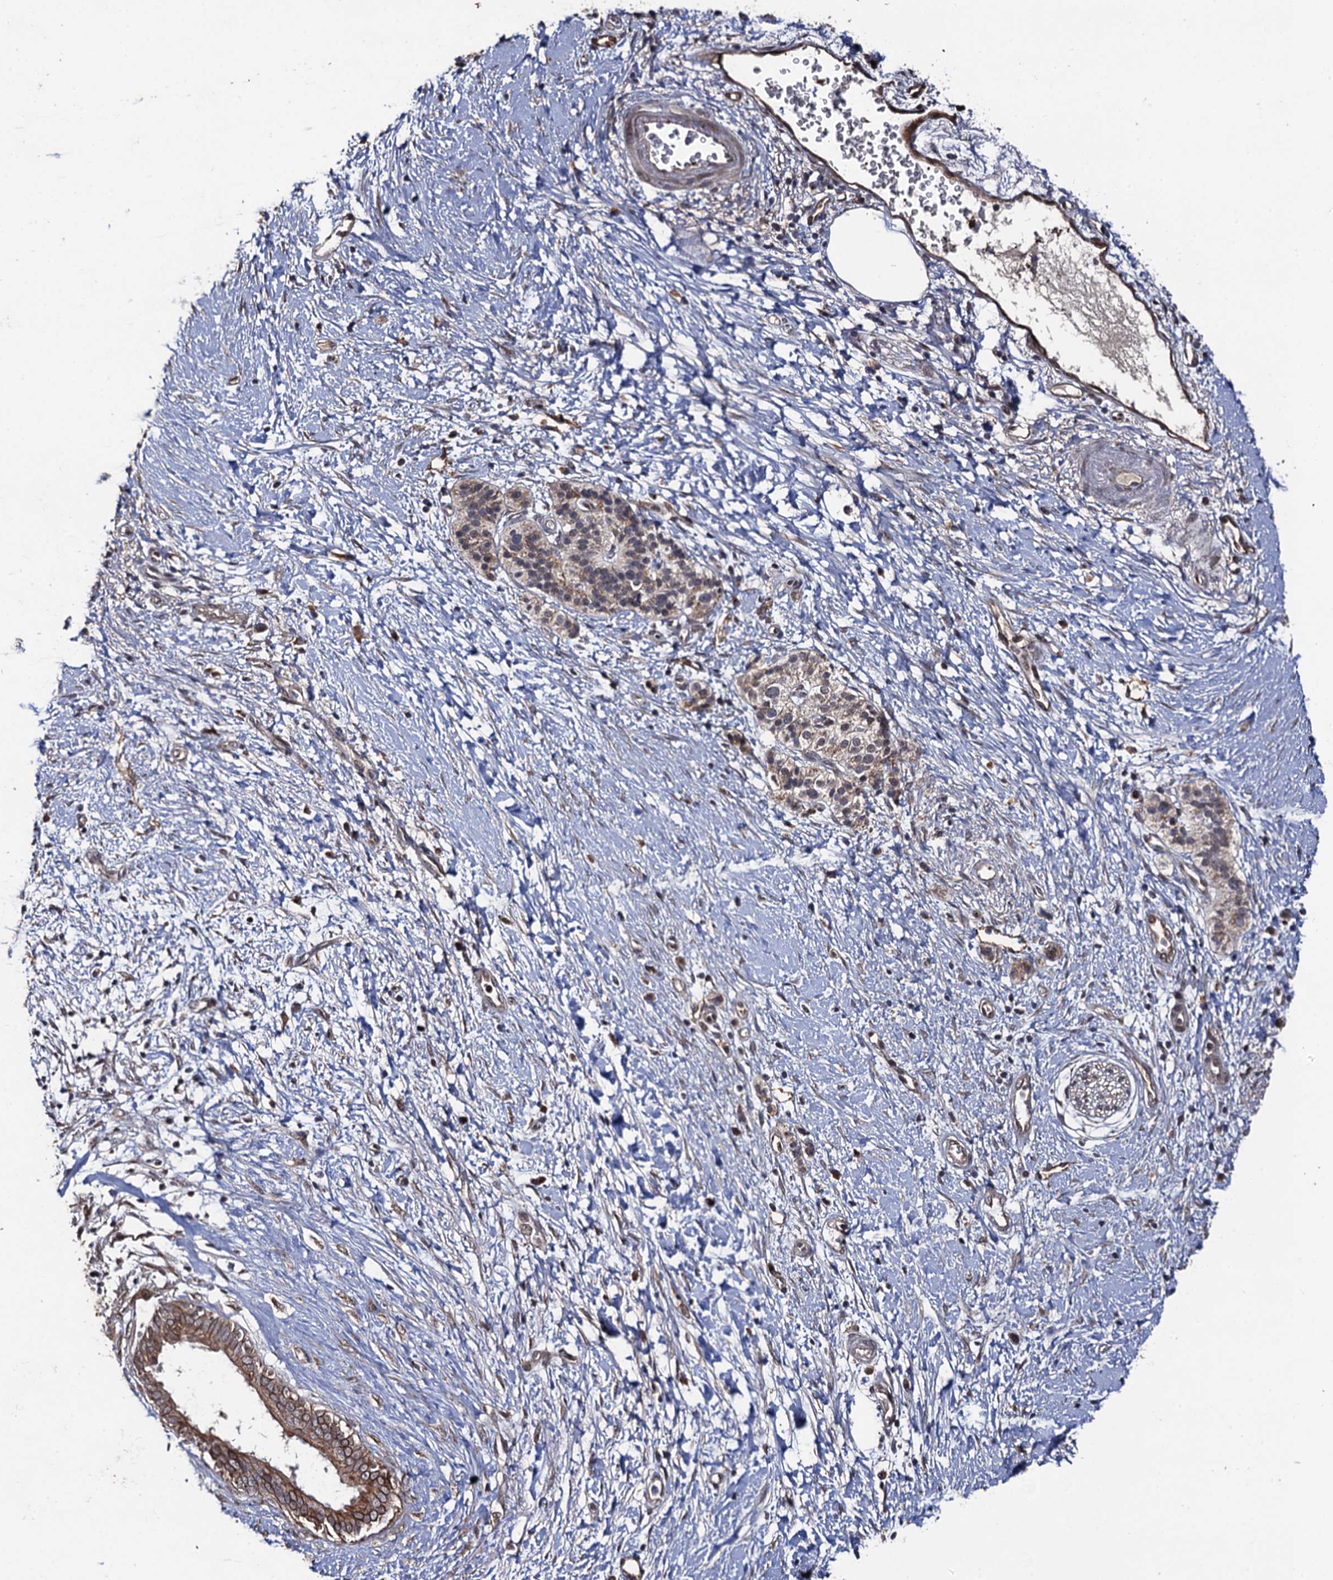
{"staining": {"intensity": "moderate", "quantity": ">75%", "location": "cytoplasmic/membranous"}, "tissue": "pancreatic cancer", "cell_type": "Tumor cells", "image_type": "cancer", "snomed": [{"axis": "morphology", "description": "Adenocarcinoma, NOS"}, {"axis": "topography", "description": "Pancreas"}], "caption": "Pancreatic cancer (adenocarcinoma) stained with DAB (3,3'-diaminobenzidine) immunohistochemistry (IHC) exhibits medium levels of moderate cytoplasmic/membranous staining in approximately >75% of tumor cells.", "gene": "LRRC63", "patient": {"sex": "male", "age": 50}}